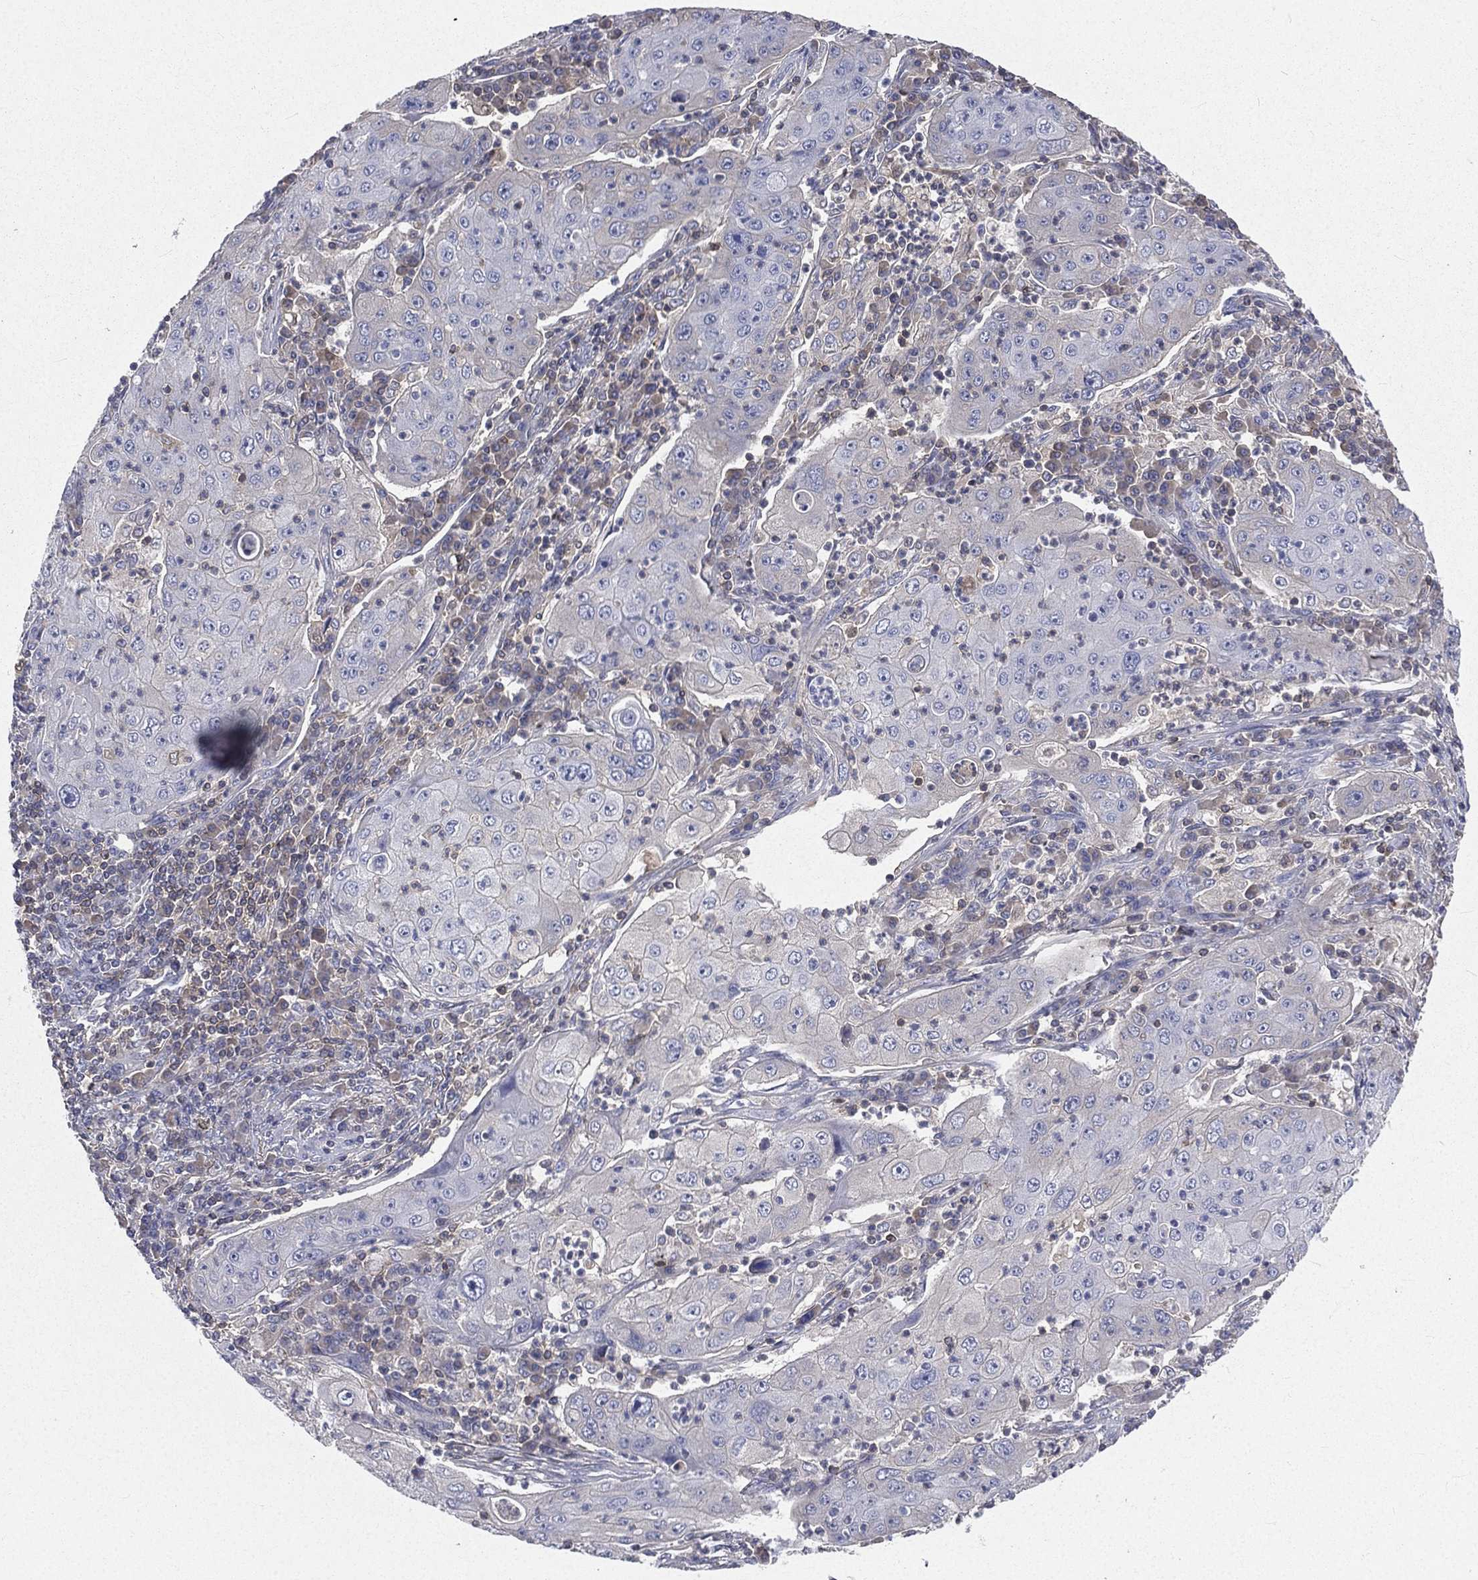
{"staining": {"intensity": "negative", "quantity": "none", "location": "none"}, "tissue": "lung cancer", "cell_type": "Tumor cells", "image_type": "cancer", "snomed": [{"axis": "morphology", "description": "Squamous cell carcinoma, NOS"}, {"axis": "topography", "description": "Lung"}], "caption": "There is no significant expression in tumor cells of lung squamous cell carcinoma.", "gene": "CD3D", "patient": {"sex": "female", "age": 59}}